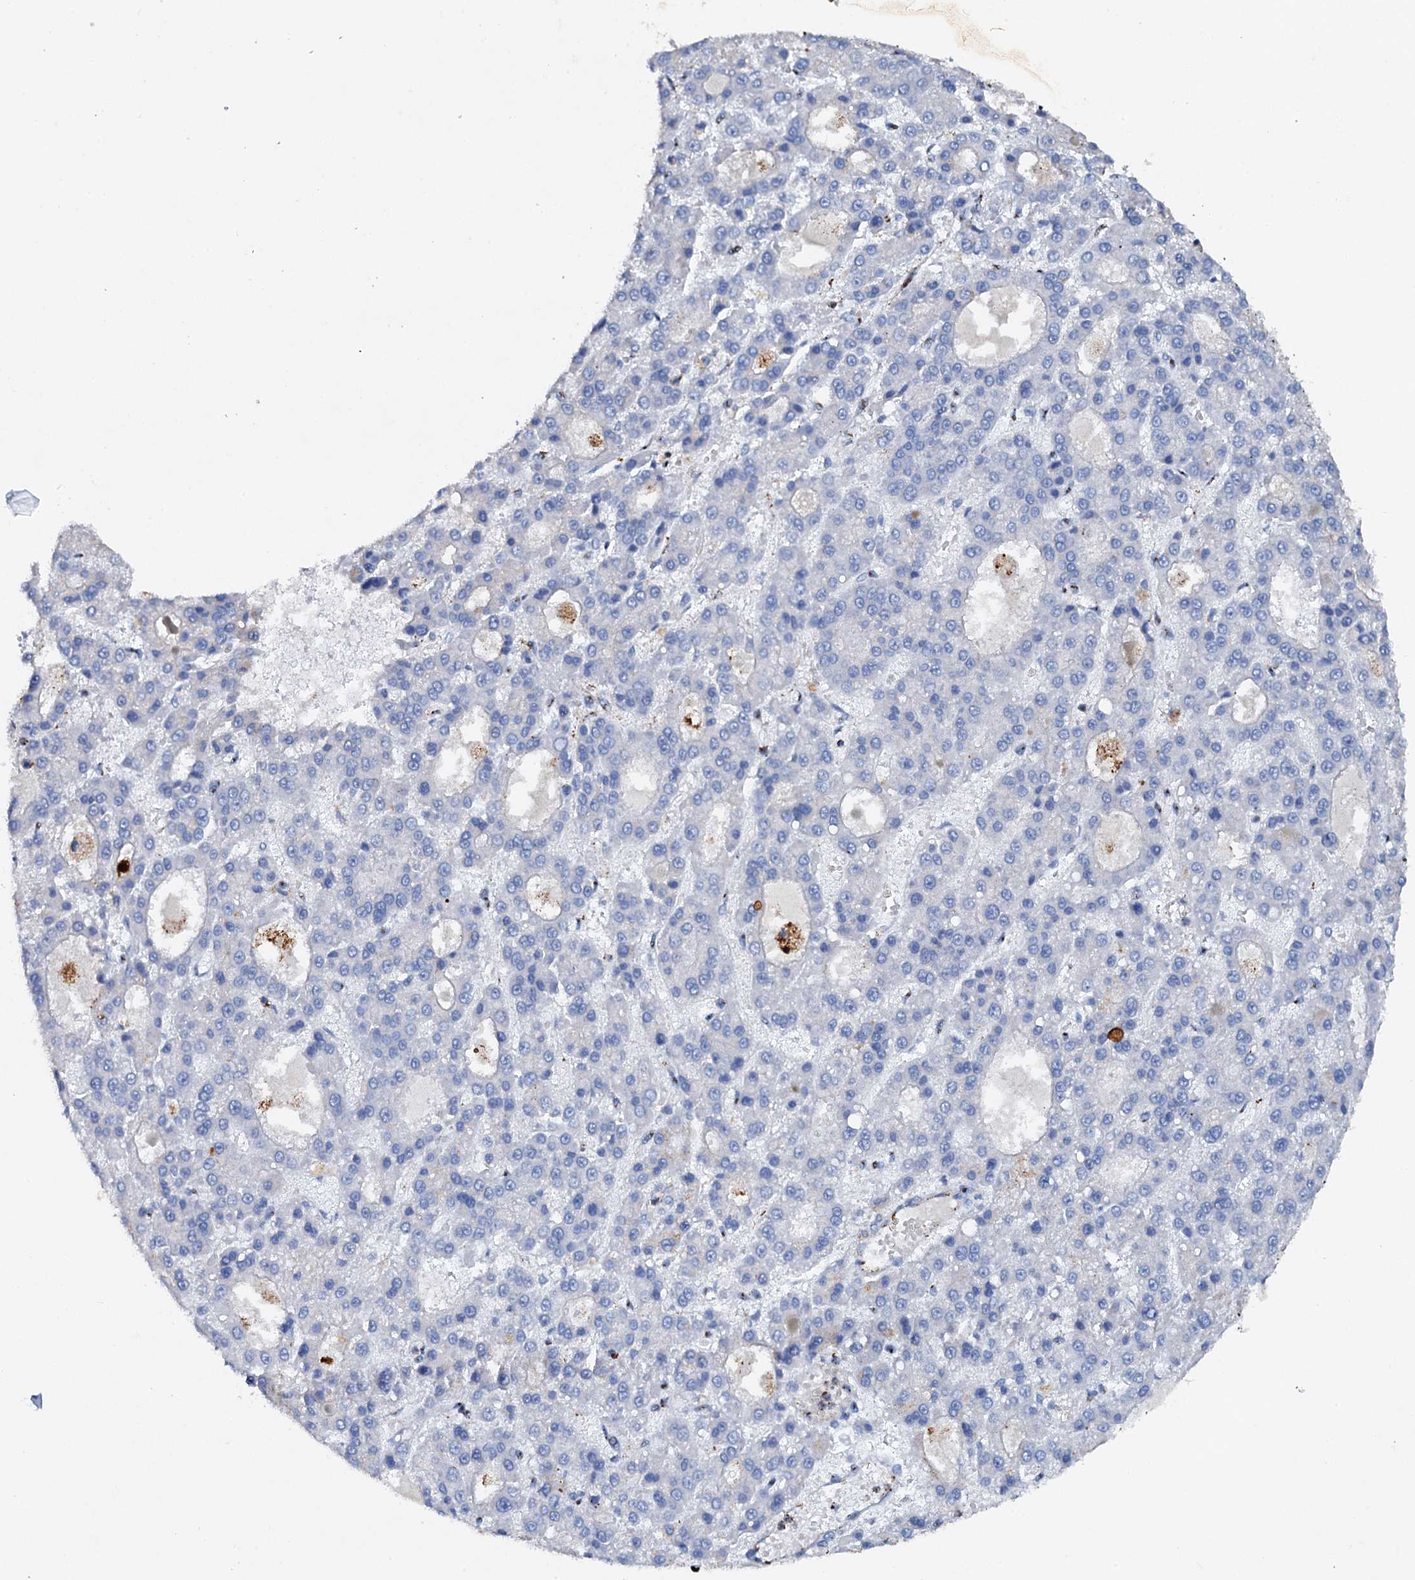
{"staining": {"intensity": "negative", "quantity": "none", "location": "none"}, "tissue": "liver cancer", "cell_type": "Tumor cells", "image_type": "cancer", "snomed": [{"axis": "morphology", "description": "Carcinoma, Hepatocellular, NOS"}, {"axis": "topography", "description": "Liver"}], "caption": "This is a micrograph of immunohistochemistry (IHC) staining of liver cancer (hepatocellular carcinoma), which shows no staining in tumor cells.", "gene": "MS4A4E", "patient": {"sex": "male", "age": 70}}